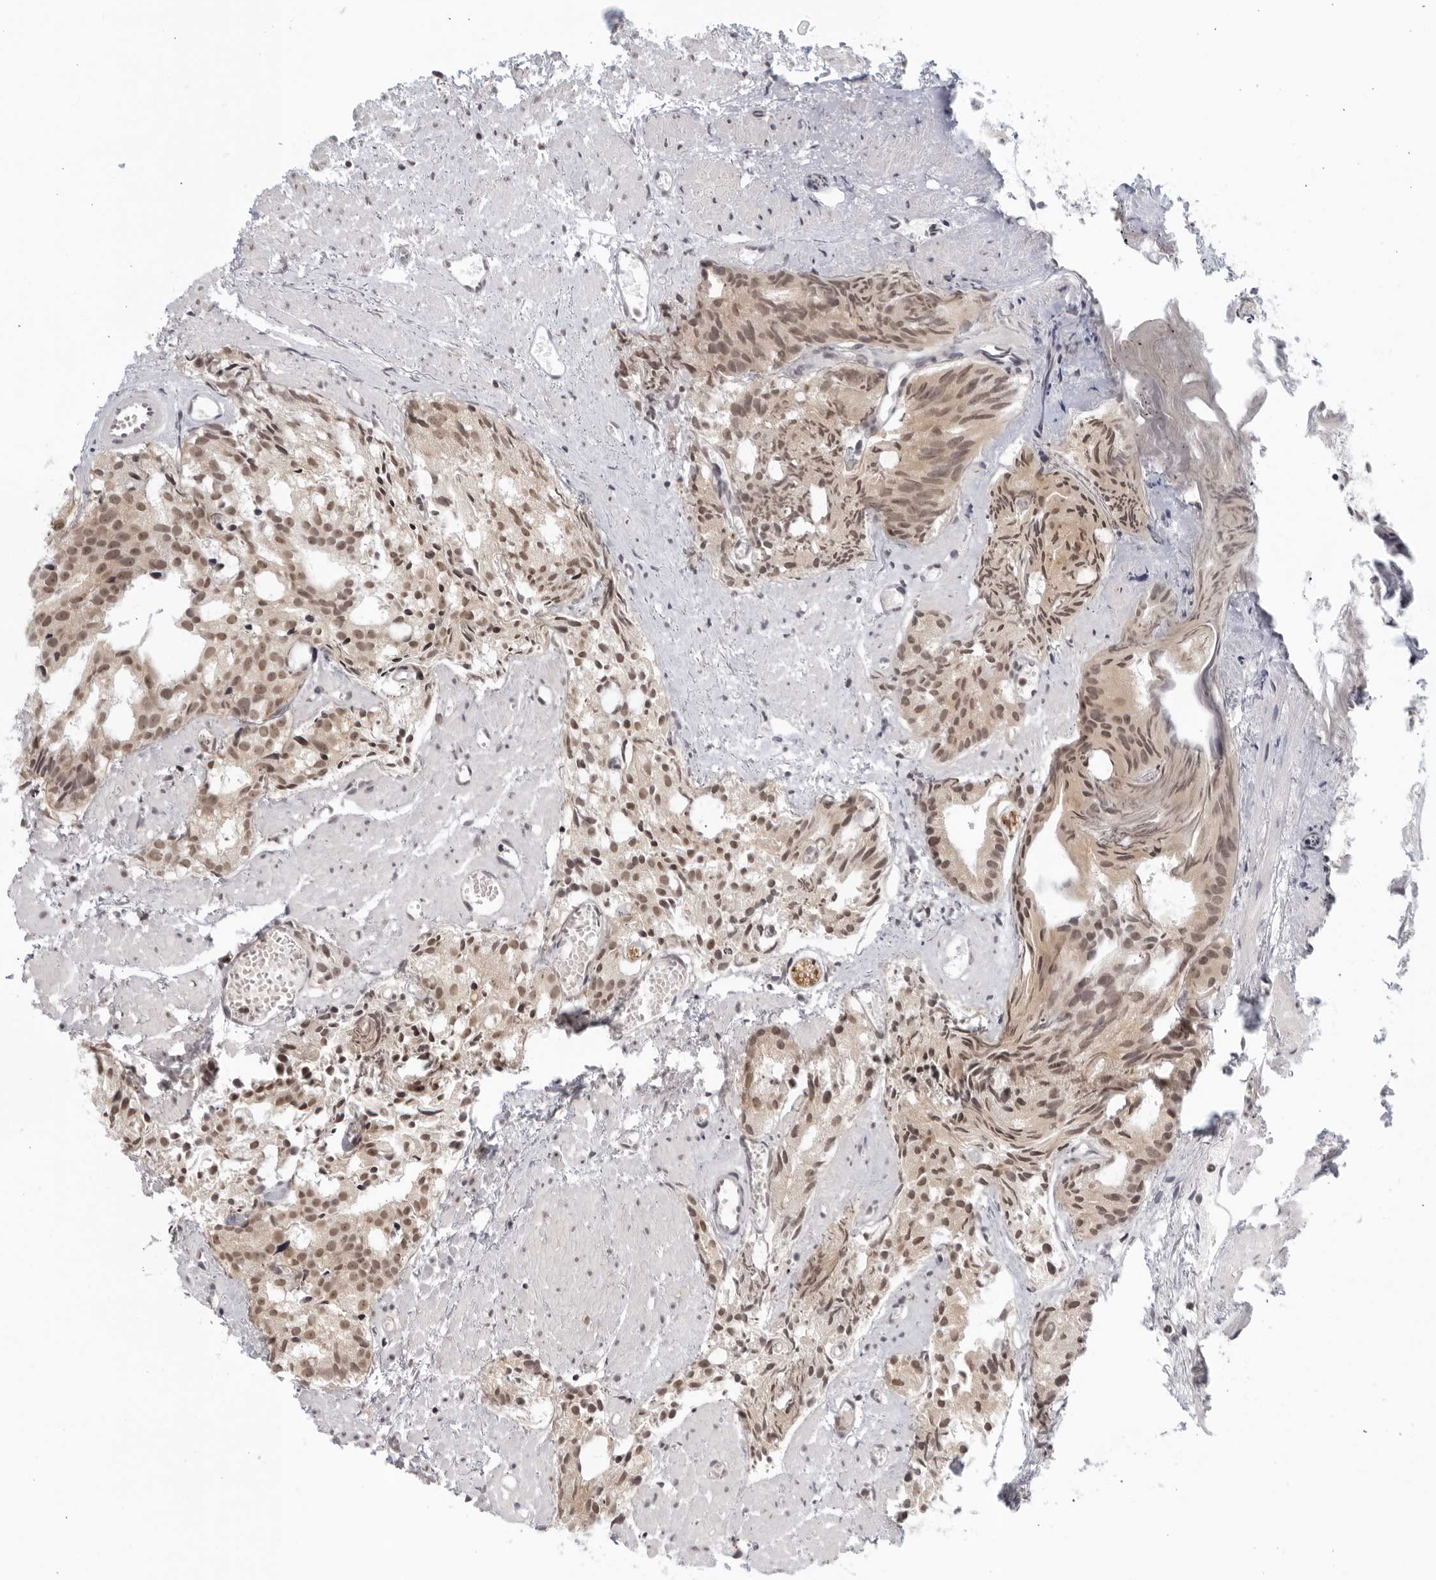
{"staining": {"intensity": "moderate", "quantity": ">75%", "location": "nuclear"}, "tissue": "prostate cancer", "cell_type": "Tumor cells", "image_type": "cancer", "snomed": [{"axis": "morphology", "description": "Adenocarcinoma, Low grade"}, {"axis": "topography", "description": "Prostate"}], "caption": "DAB (3,3'-diaminobenzidine) immunohistochemical staining of human prostate adenocarcinoma (low-grade) shows moderate nuclear protein expression in about >75% of tumor cells.", "gene": "CC2D1B", "patient": {"sex": "male", "age": 88}}